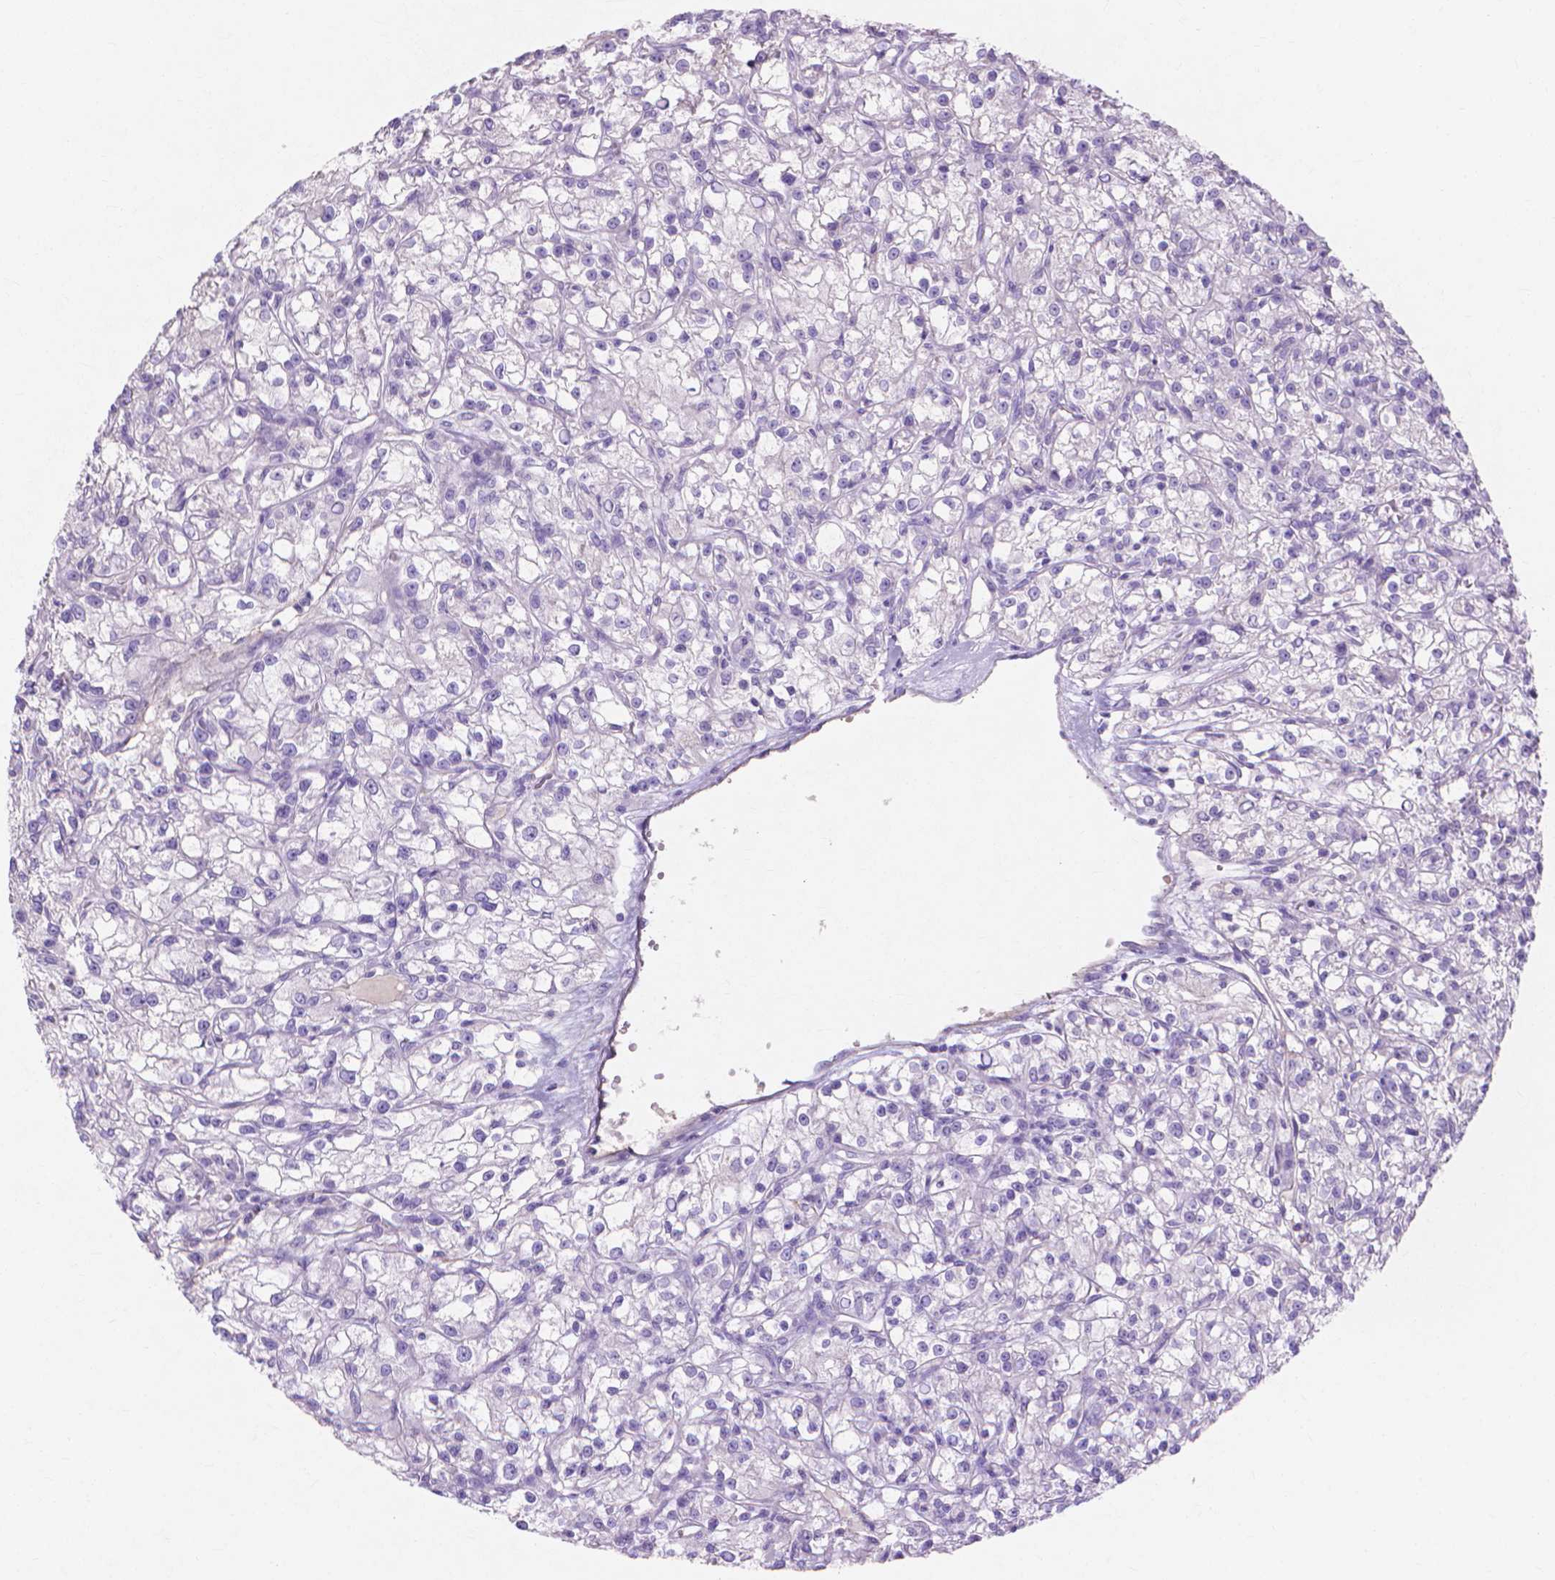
{"staining": {"intensity": "negative", "quantity": "none", "location": "none"}, "tissue": "renal cancer", "cell_type": "Tumor cells", "image_type": "cancer", "snomed": [{"axis": "morphology", "description": "Adenocarcinoma, NOS"}, {"axis": "topography", "description": "Kidney"}], "caption": "Human renal cancer (adenocarcinoma) stained for a protein using immunohistochemistry displays no expression in tumor cells.", "gene": "MBLAC1", "patient": {"sex": "female", "age": 59}}